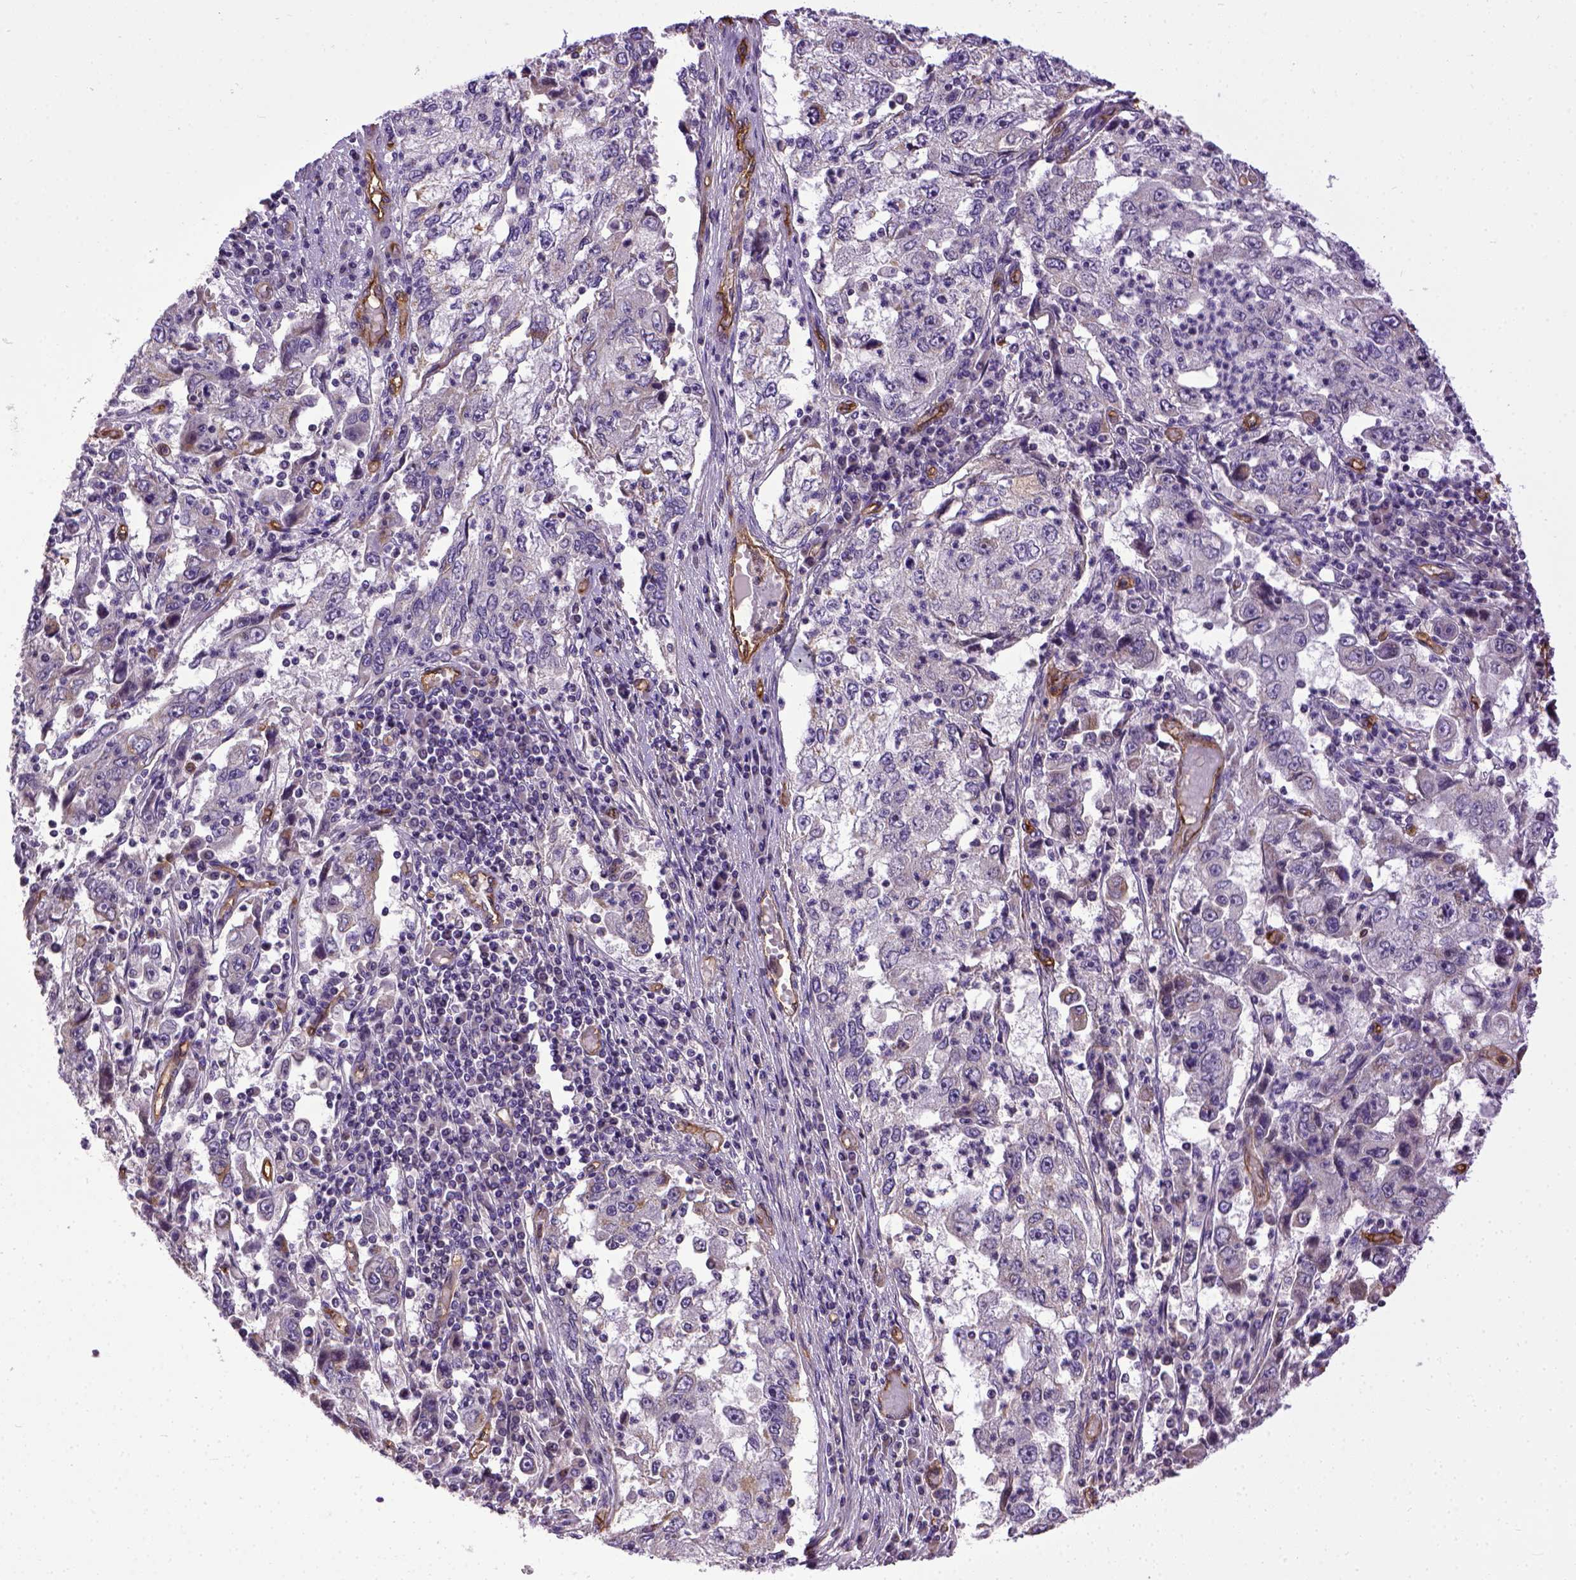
{"staining": {"intensity": "negative", "quantity": "none", "location": "none"}, "tissue": "cervical cancer", "cell_type": "Tumor cells", "image_type": "cancer", "snomed": [{"axis": "morphology", "description": "Squamous cell carcinoma, NOS"}, {"axis": "topography", "description": "Cervix"}], "caption": "Cervical cancer was stained to show a protein in brown. There is no significant expression in tumor cells.", "gene": "ENG", "patient": {"sex": "female", "age": 36}}